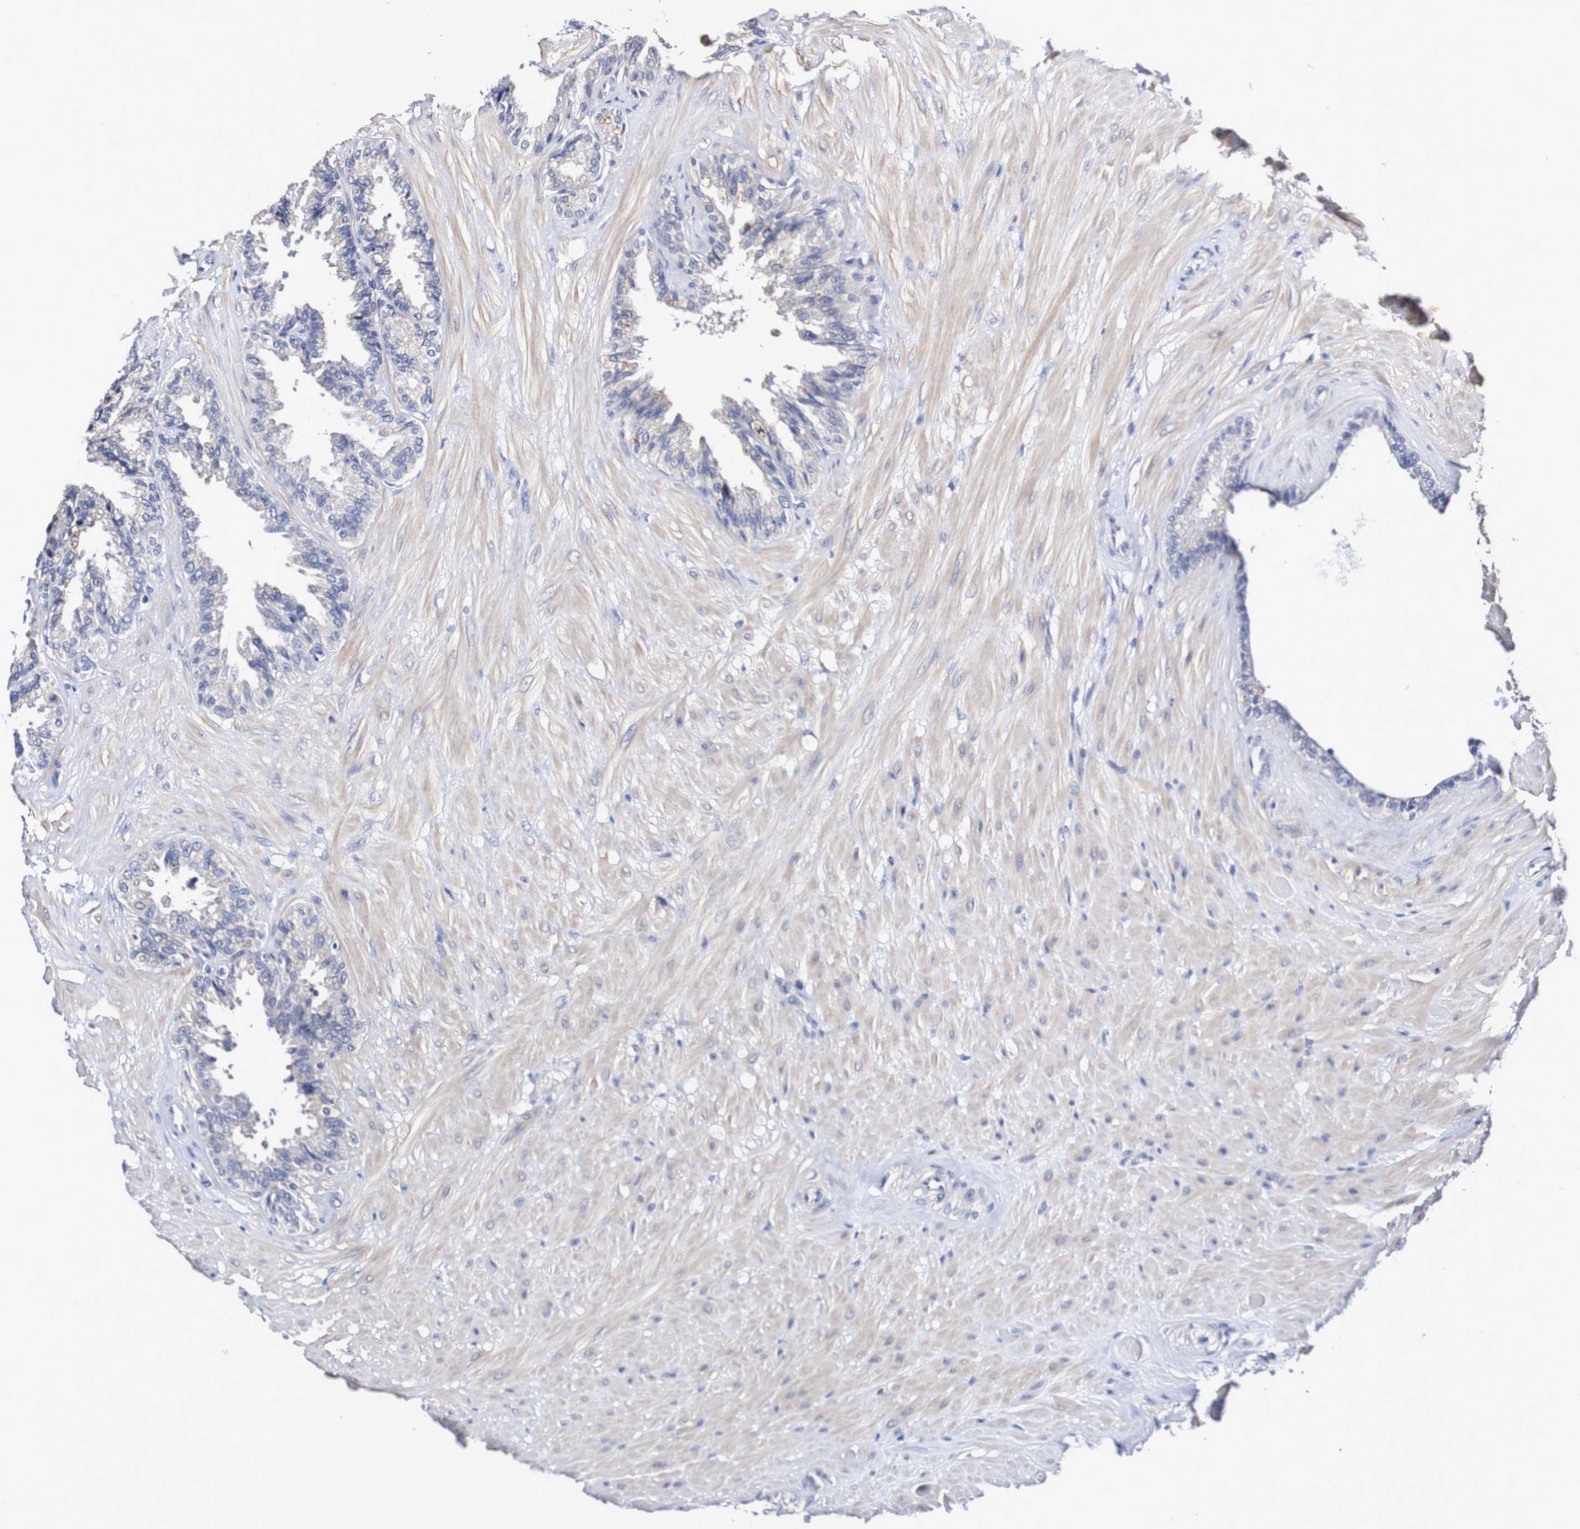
{"staining": {"intensity": "negative", "quantity": "none", "location": "none"}, "tissue": "seminal vesicle", "cell_type": "Glandular cells", "image_type": "normal", "snomed": [{"axis": "morphology", "description": "Normal tissue, NOS"}, {"axis": "topography", "description": "Seminal veicle"}], "caption": "An IHC photomicrograph of unremarkable seminal vesicle is shown. There is no staining in glandular cells of seminal vesicle.", "gene": "ACVR1C", "patient": {"sex": "male", "age": 46}}